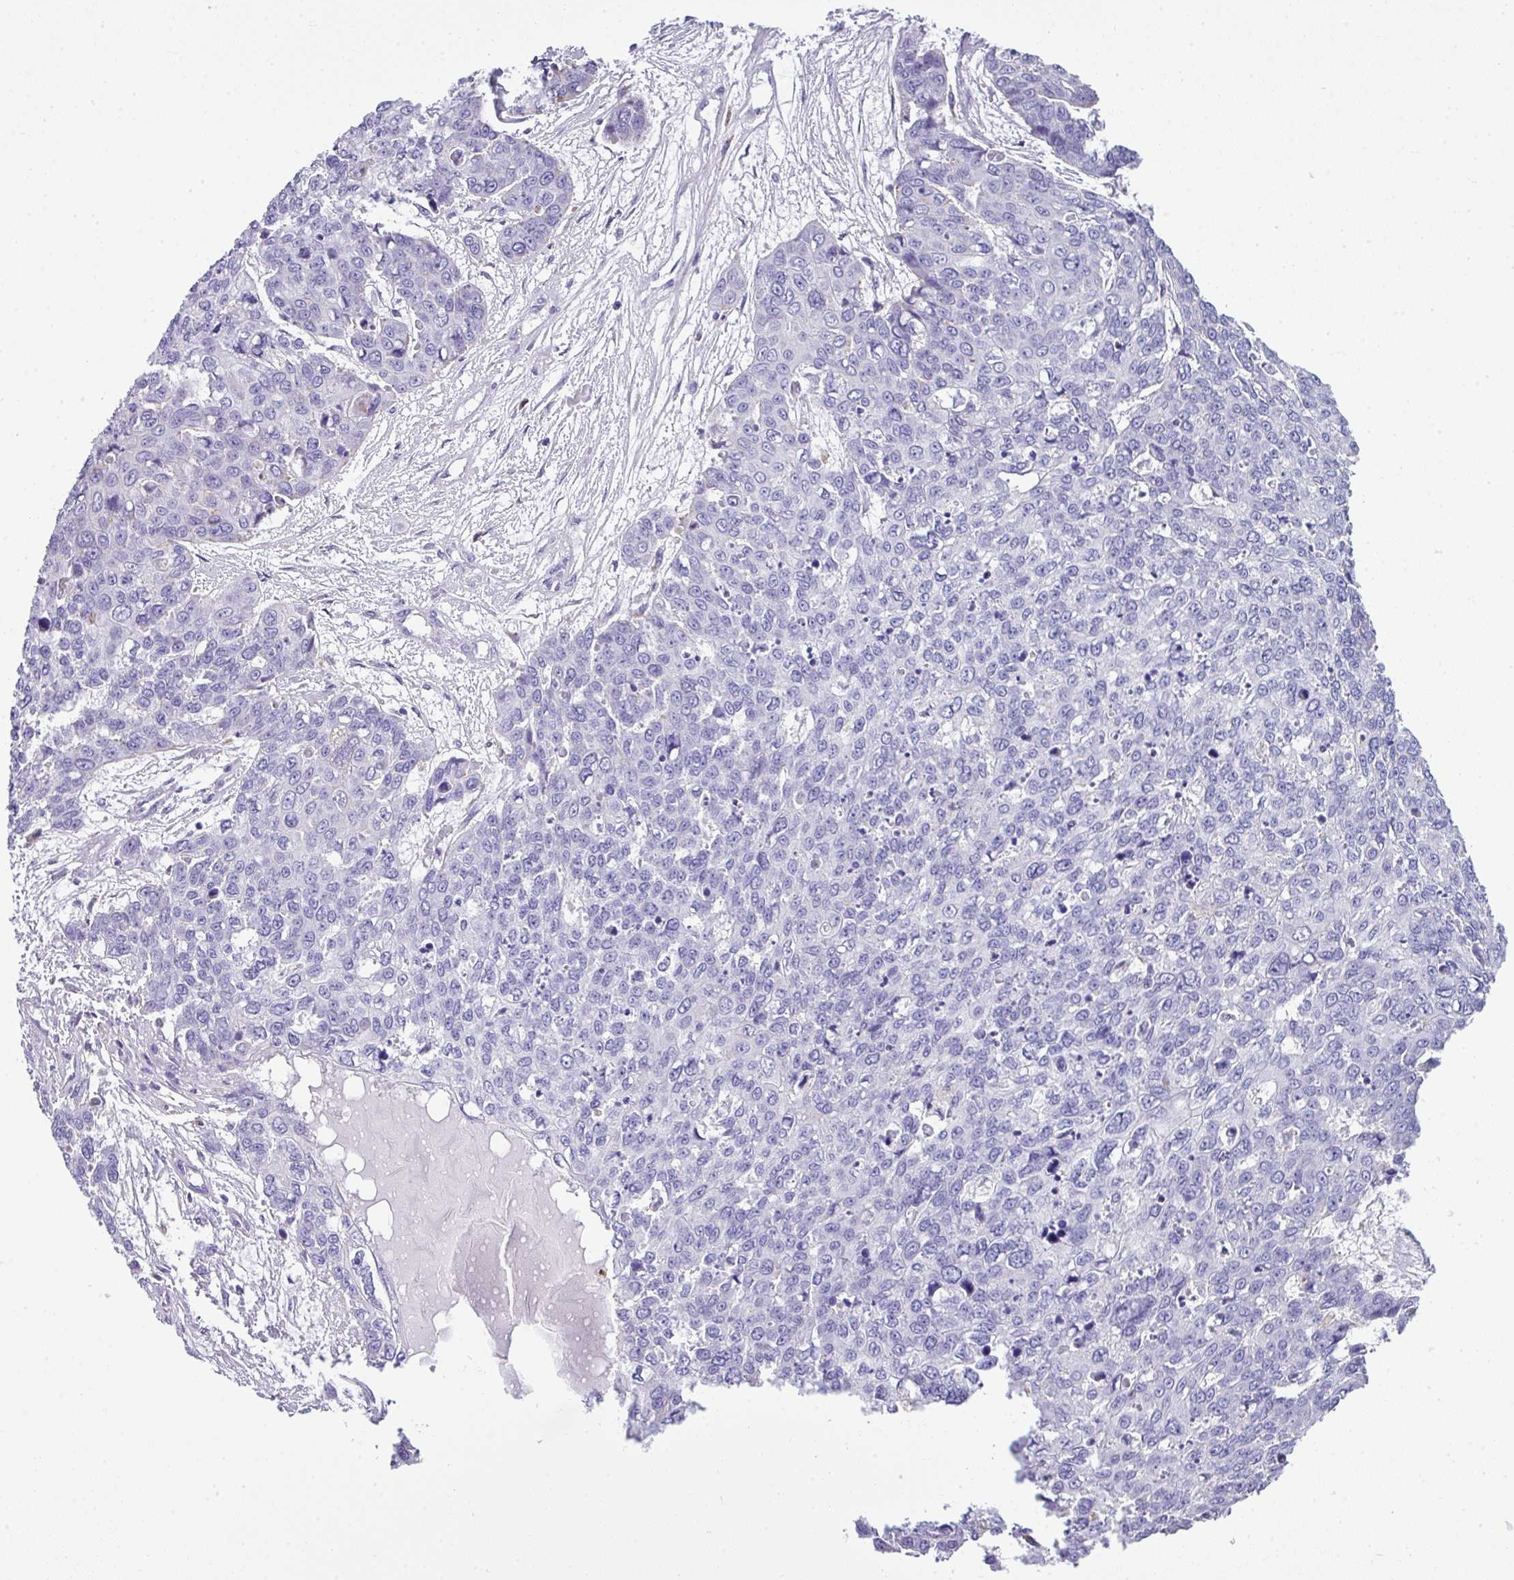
{"staining": {"intensity": "negative", "quantity": "none", "location": "none"}, "tissue": "skin cancer", "cell_type": "Tumor cells", "image_type": "cancer", "snomed": [{"axis": "morphology", "description": "Squamous cell carcinoma, NOS"}, {"axis": "topography", "description": "Skin"}], "caption": "Protein analysis of skin squamous cell carcinoma shows no significant positivity in tumor cells.", "gene": "ZNF568", "patient": {"sex": "male", "age": 71}}